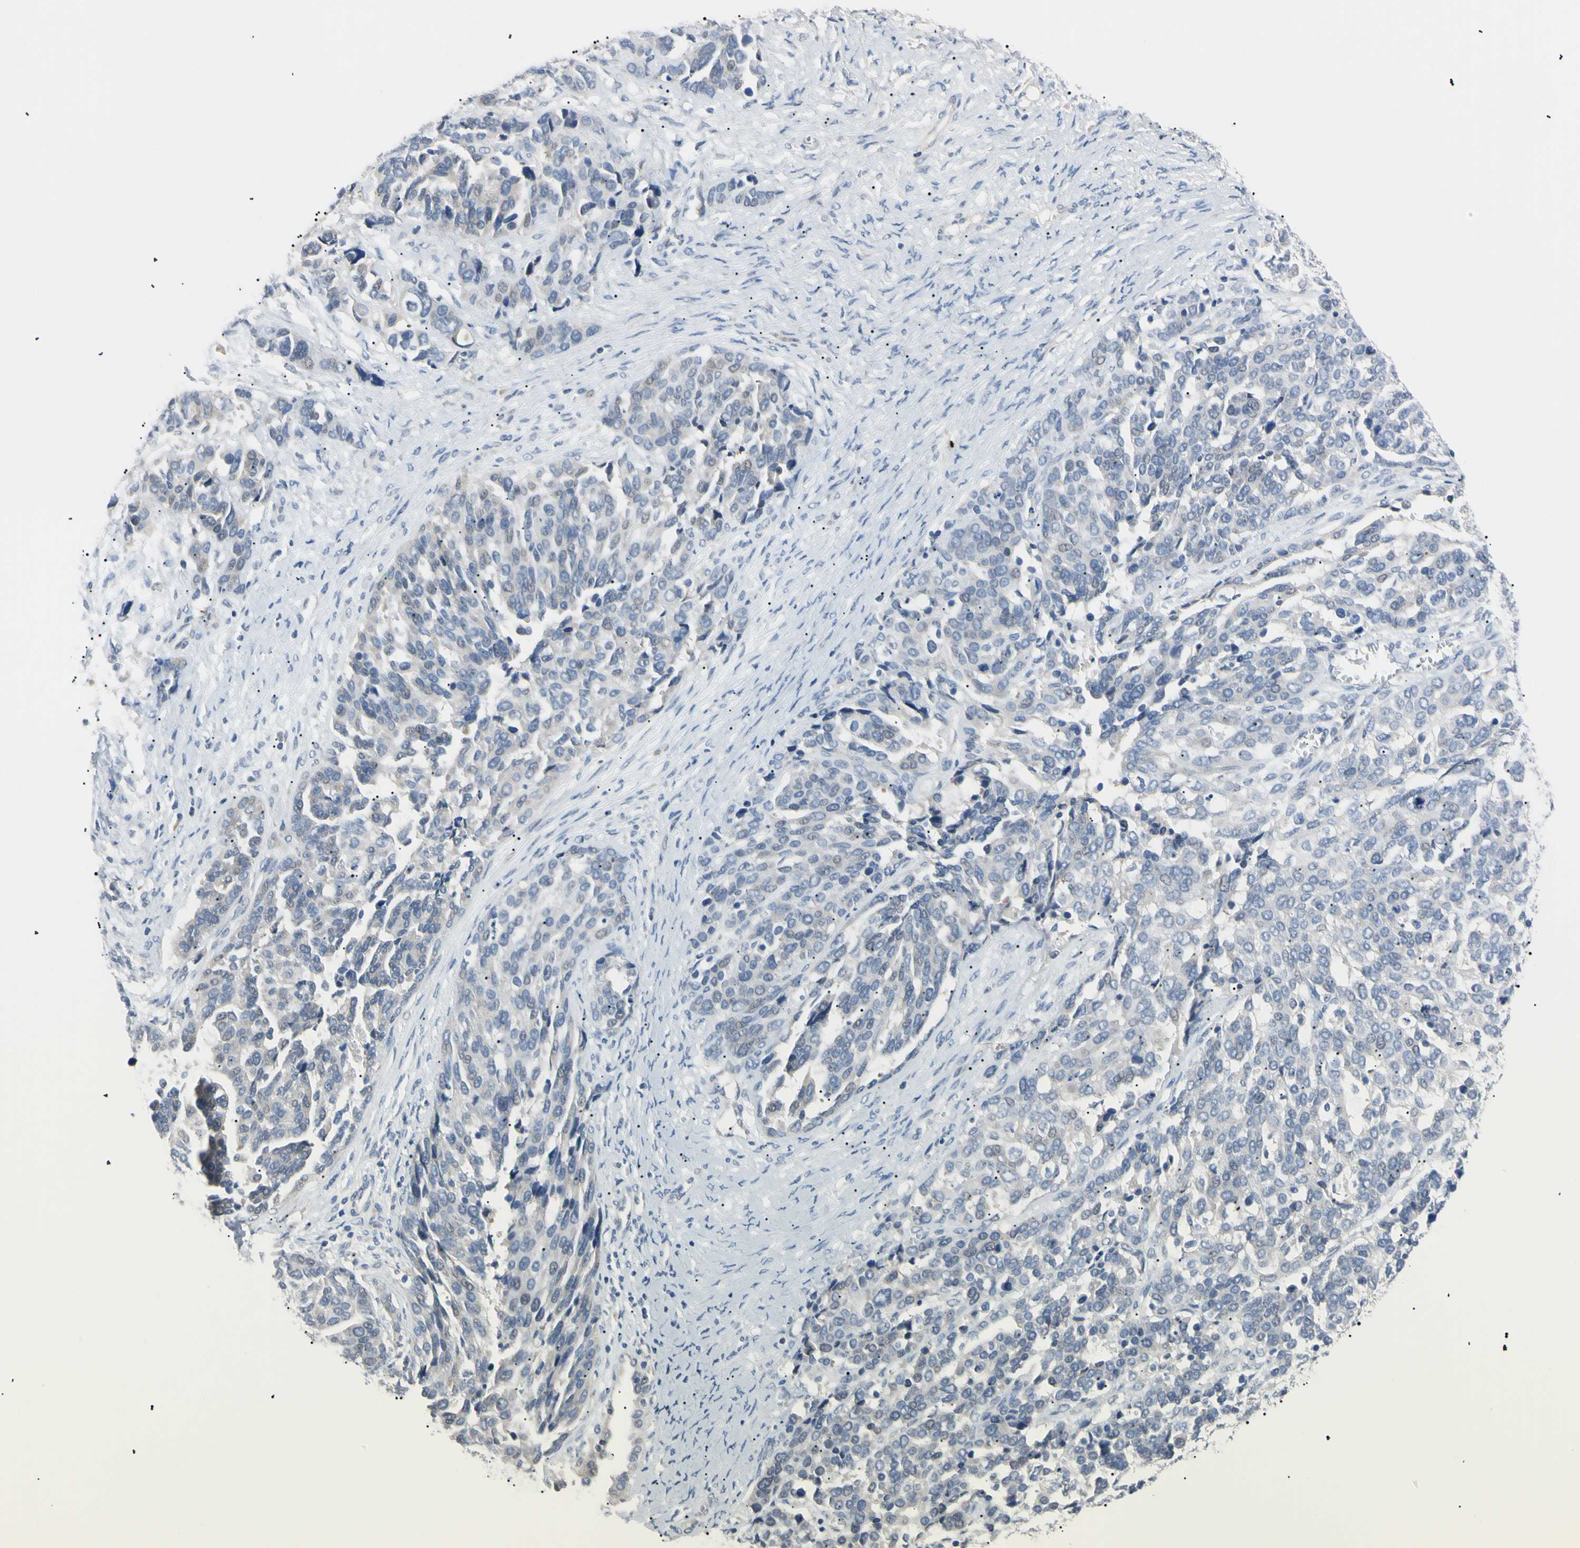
{"staining": {"intensity": "negative", "quantity": "none", "location": "none"}, "tissue": "ovarian cancer", "cell_type": "Tumor cells", "image_type": "cancer", "snomed": [{"axis": "morphology", "description": "Cystadenocarcinoma, serous, NOS"}, {"axis": "topography", "description": "Ovary"}], "caption": "A photomicrograph of ovarian serous cystadenocarcinoma stained for a protein demonstrates no brown staining in tumor cells.", "gene": "CGB3", "patient": {"sex": "female", "age": 44}}